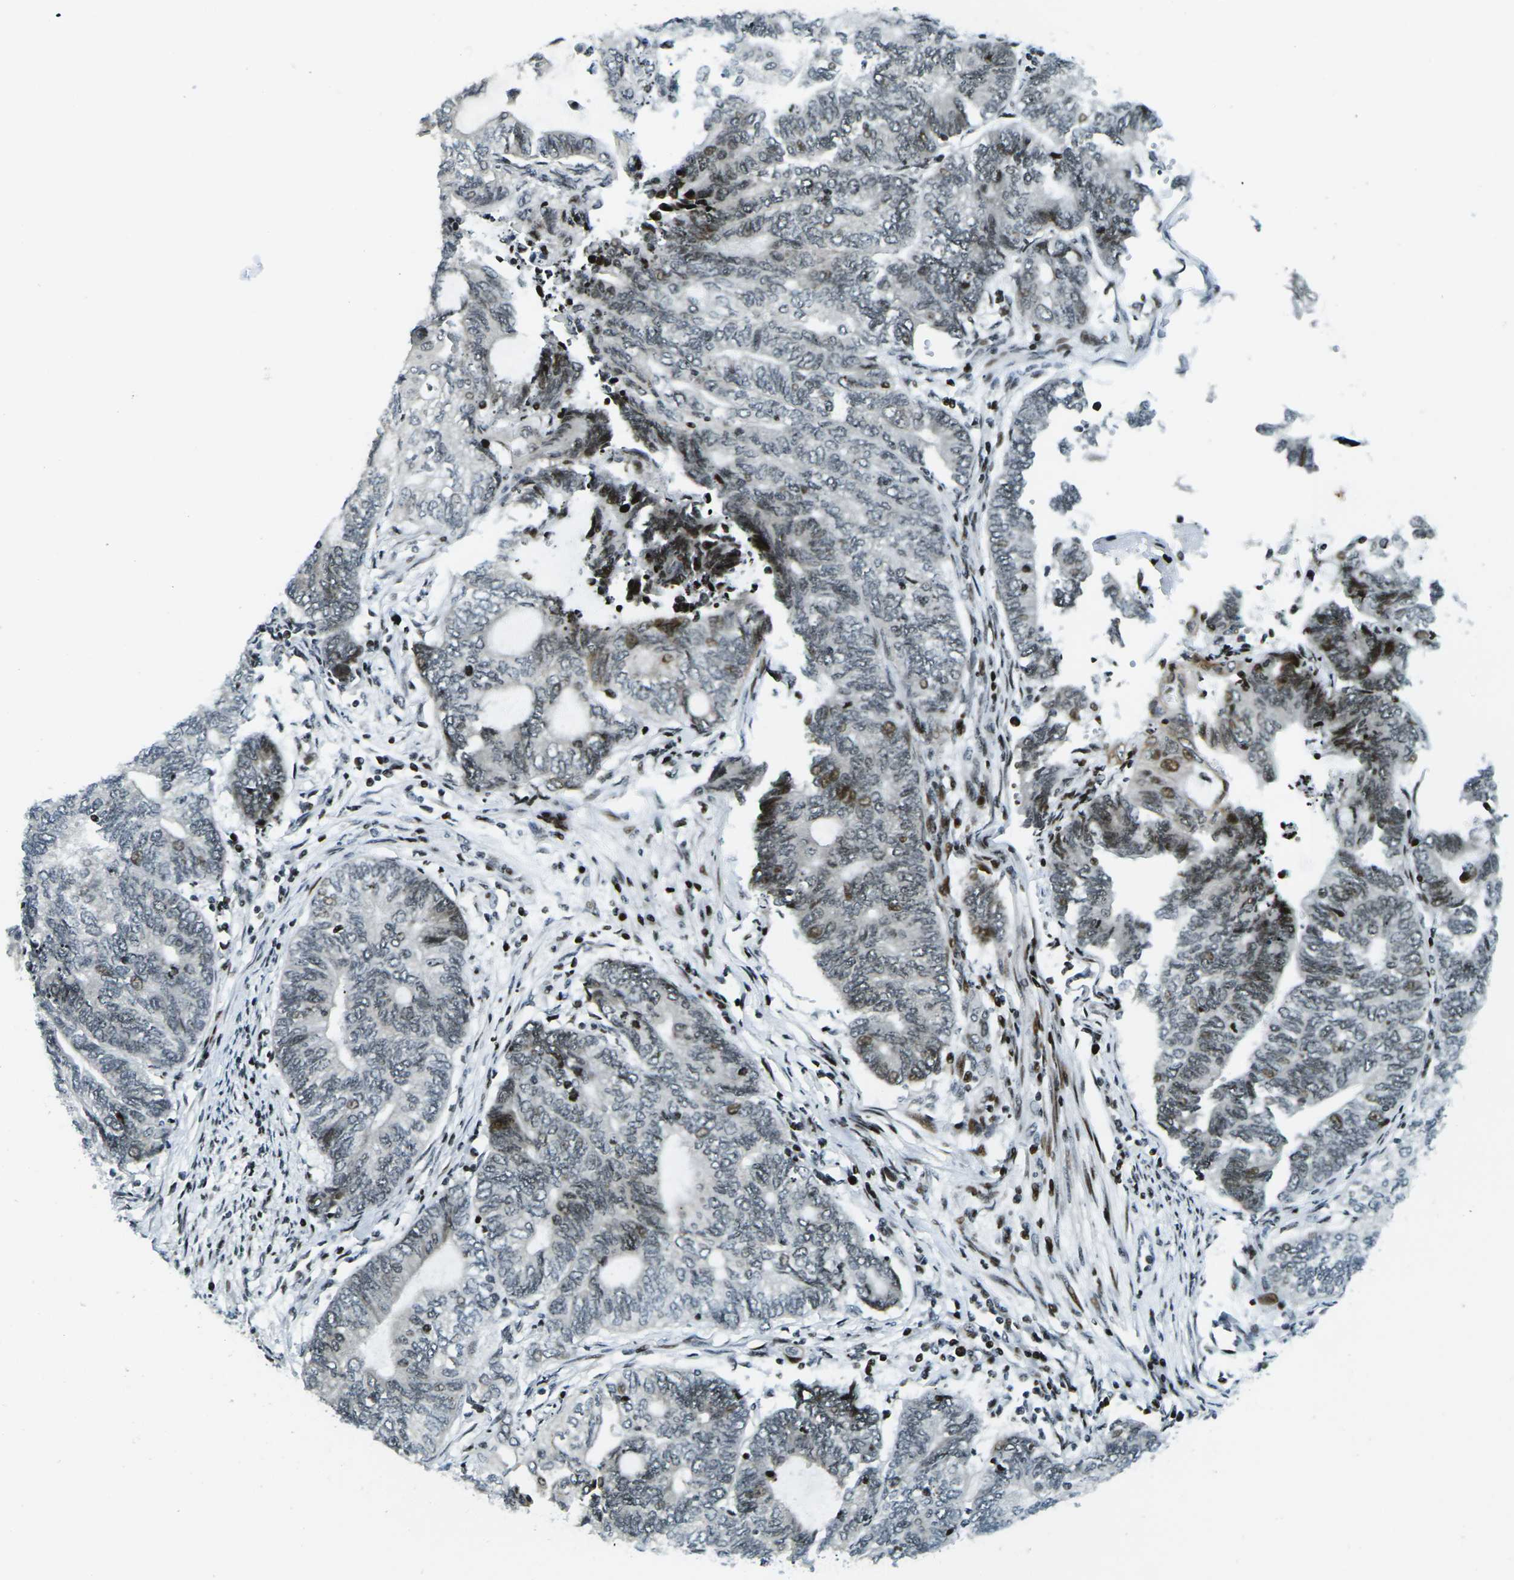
{"staining": {"intensity": "strong", "quantity": "<25%", "location": "nuclear"}, "tissue": "endometrial cancer", "cell_type": "Tumor cells", "image_type": "cancer", "snomed": [{"axis": "morphology", "description": "Adenocarcinoma, NOS"}, {"axis": "topography", "description": "Uterus"}, {"axis": "topography", "description": "Endometrium"}], "caption": "Brown immunohistochemical staining in human endometrial cancer reveals strong nuclear staining in about <25% of tumor cells.", "gene": "H3-3A", "patient": {"sex": "female", "age": 70}}